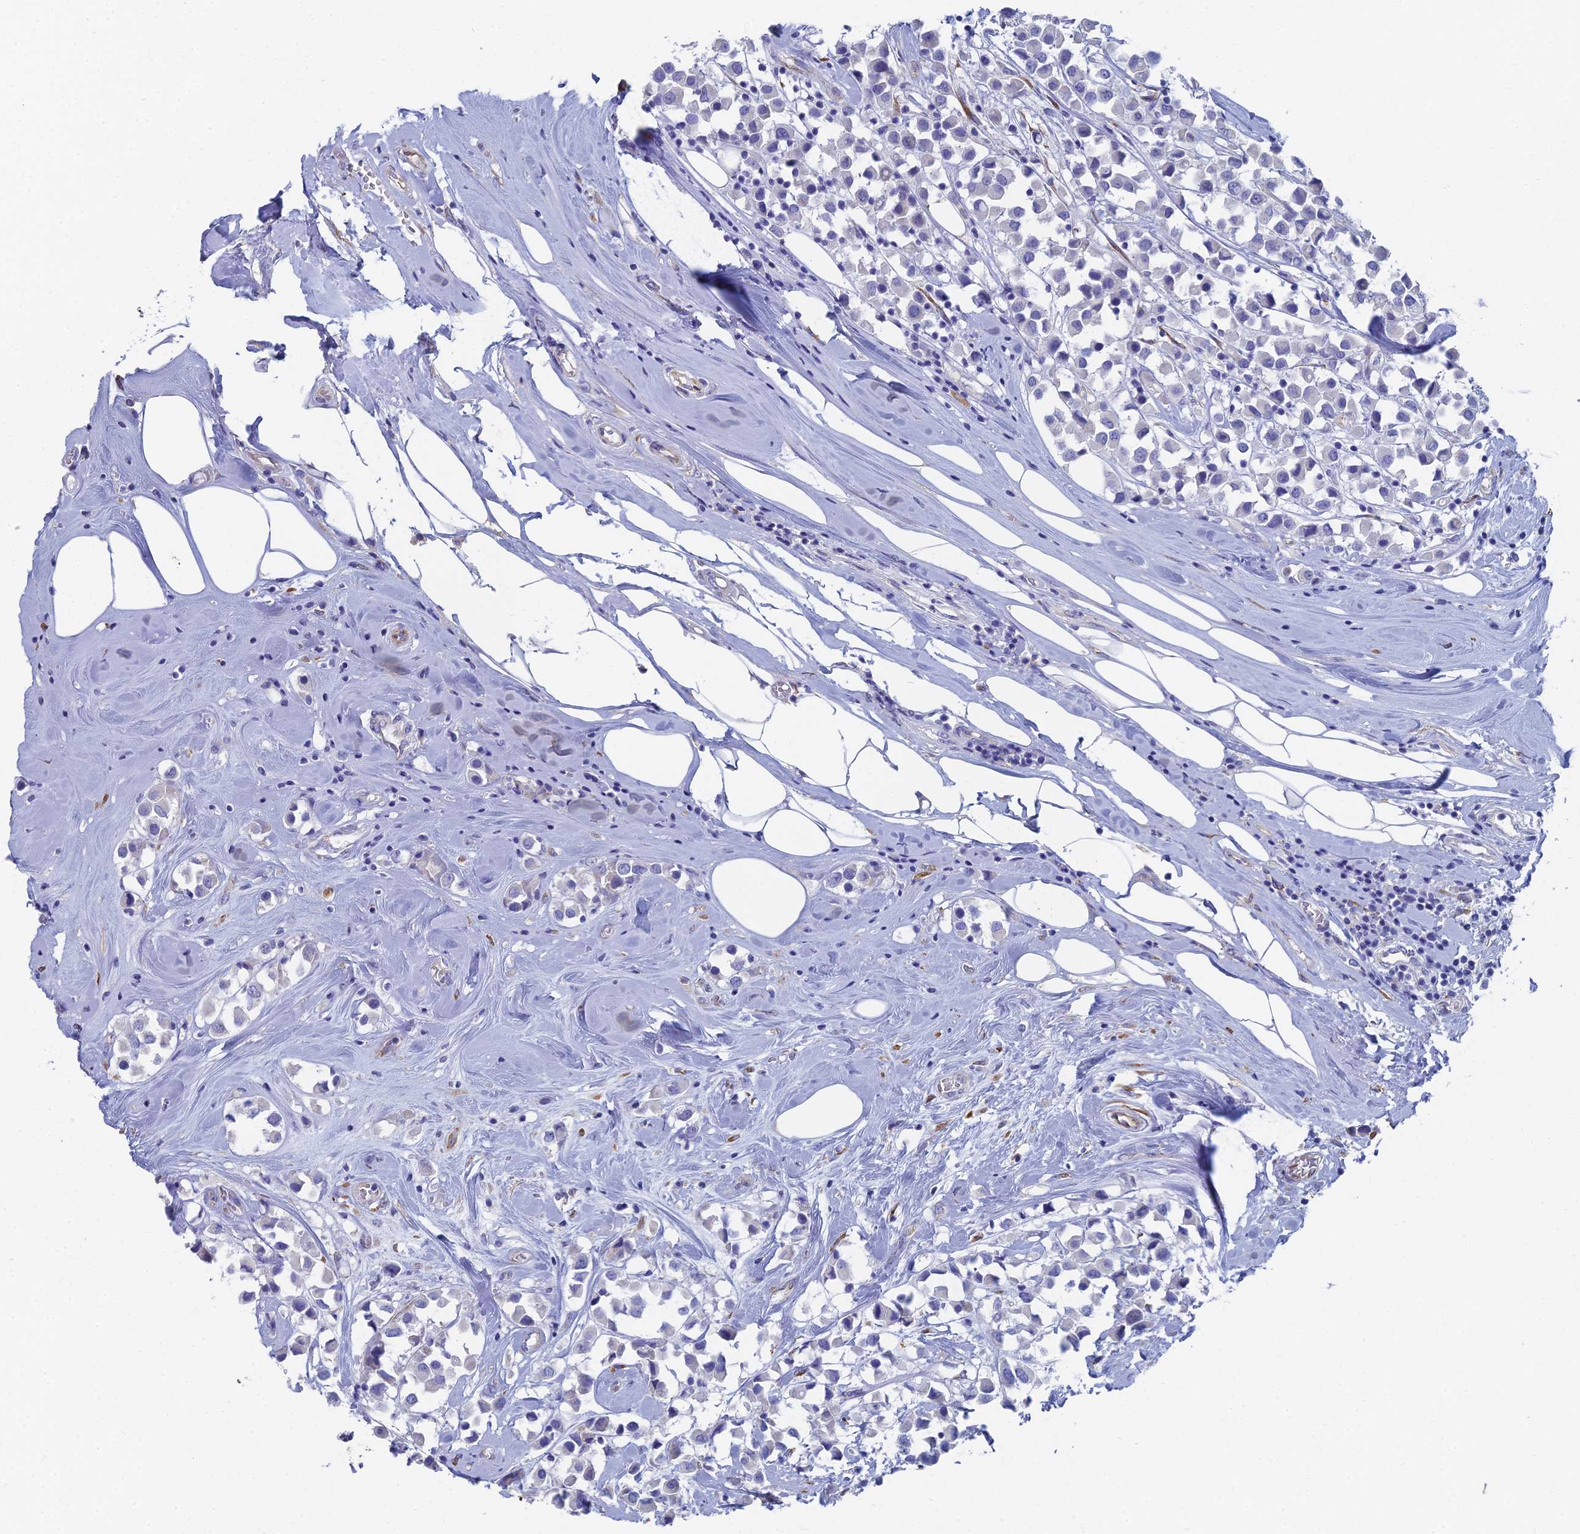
{"staining": {"intensity": "negative", "quantity": "none", "location": "none"}, "tissue": "breast cancer", "cell_type": "Tumor cells", "image_type": "cancer", "snomed": [{"axis": "morphology", "description": "Duct carcinoma"}, {"axis": "topography", "description": "Breast"}], "caption": "Invasive ductal carcinoma (breast) was stained to show a protein in brown. There is no significant staining in tumor cells.", "gene": "TNNT3", "patient": {"sex": "female", "age": 61}}